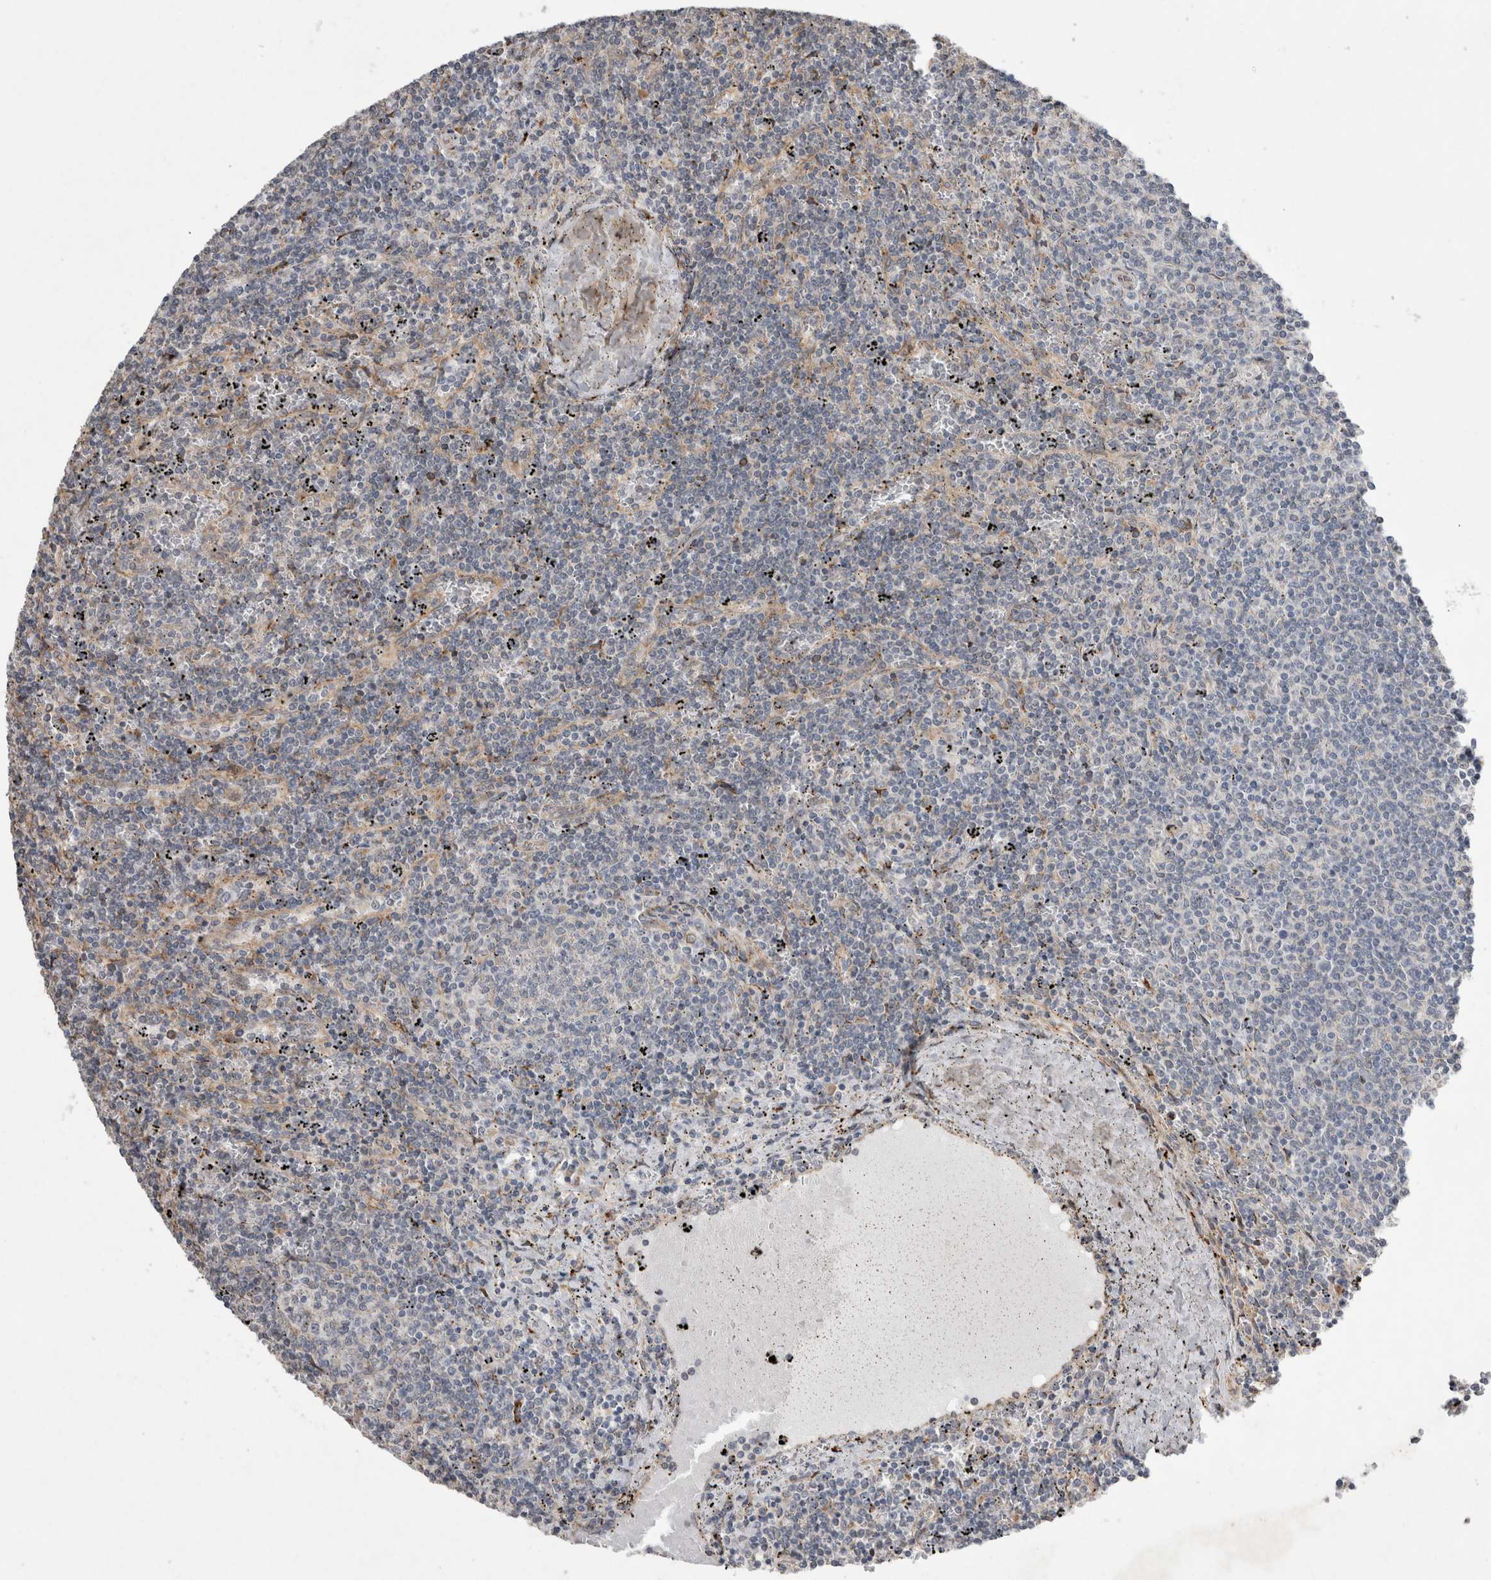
{"staining": {"intensity": "negative", "quantity": "none", "location": "none"}, "tissue": "lymphoma", "cell_type": "Tumor cells", "image_type": "cancer", "snomed": [{"axis": "morphology", "description": "Malignant lymphoma, non-Hodgkin's type, Low grade"}, {"axis": "topography", "description": "Spleen"}], "caption": "DAB immunohistochemical staining of malignant lymphoma, non-Hodgkin's type (low-grade) displays no significant staining in tumor cells.", "gene": "TRMT9B", "patient": {"sex": "female", "age": 50}}